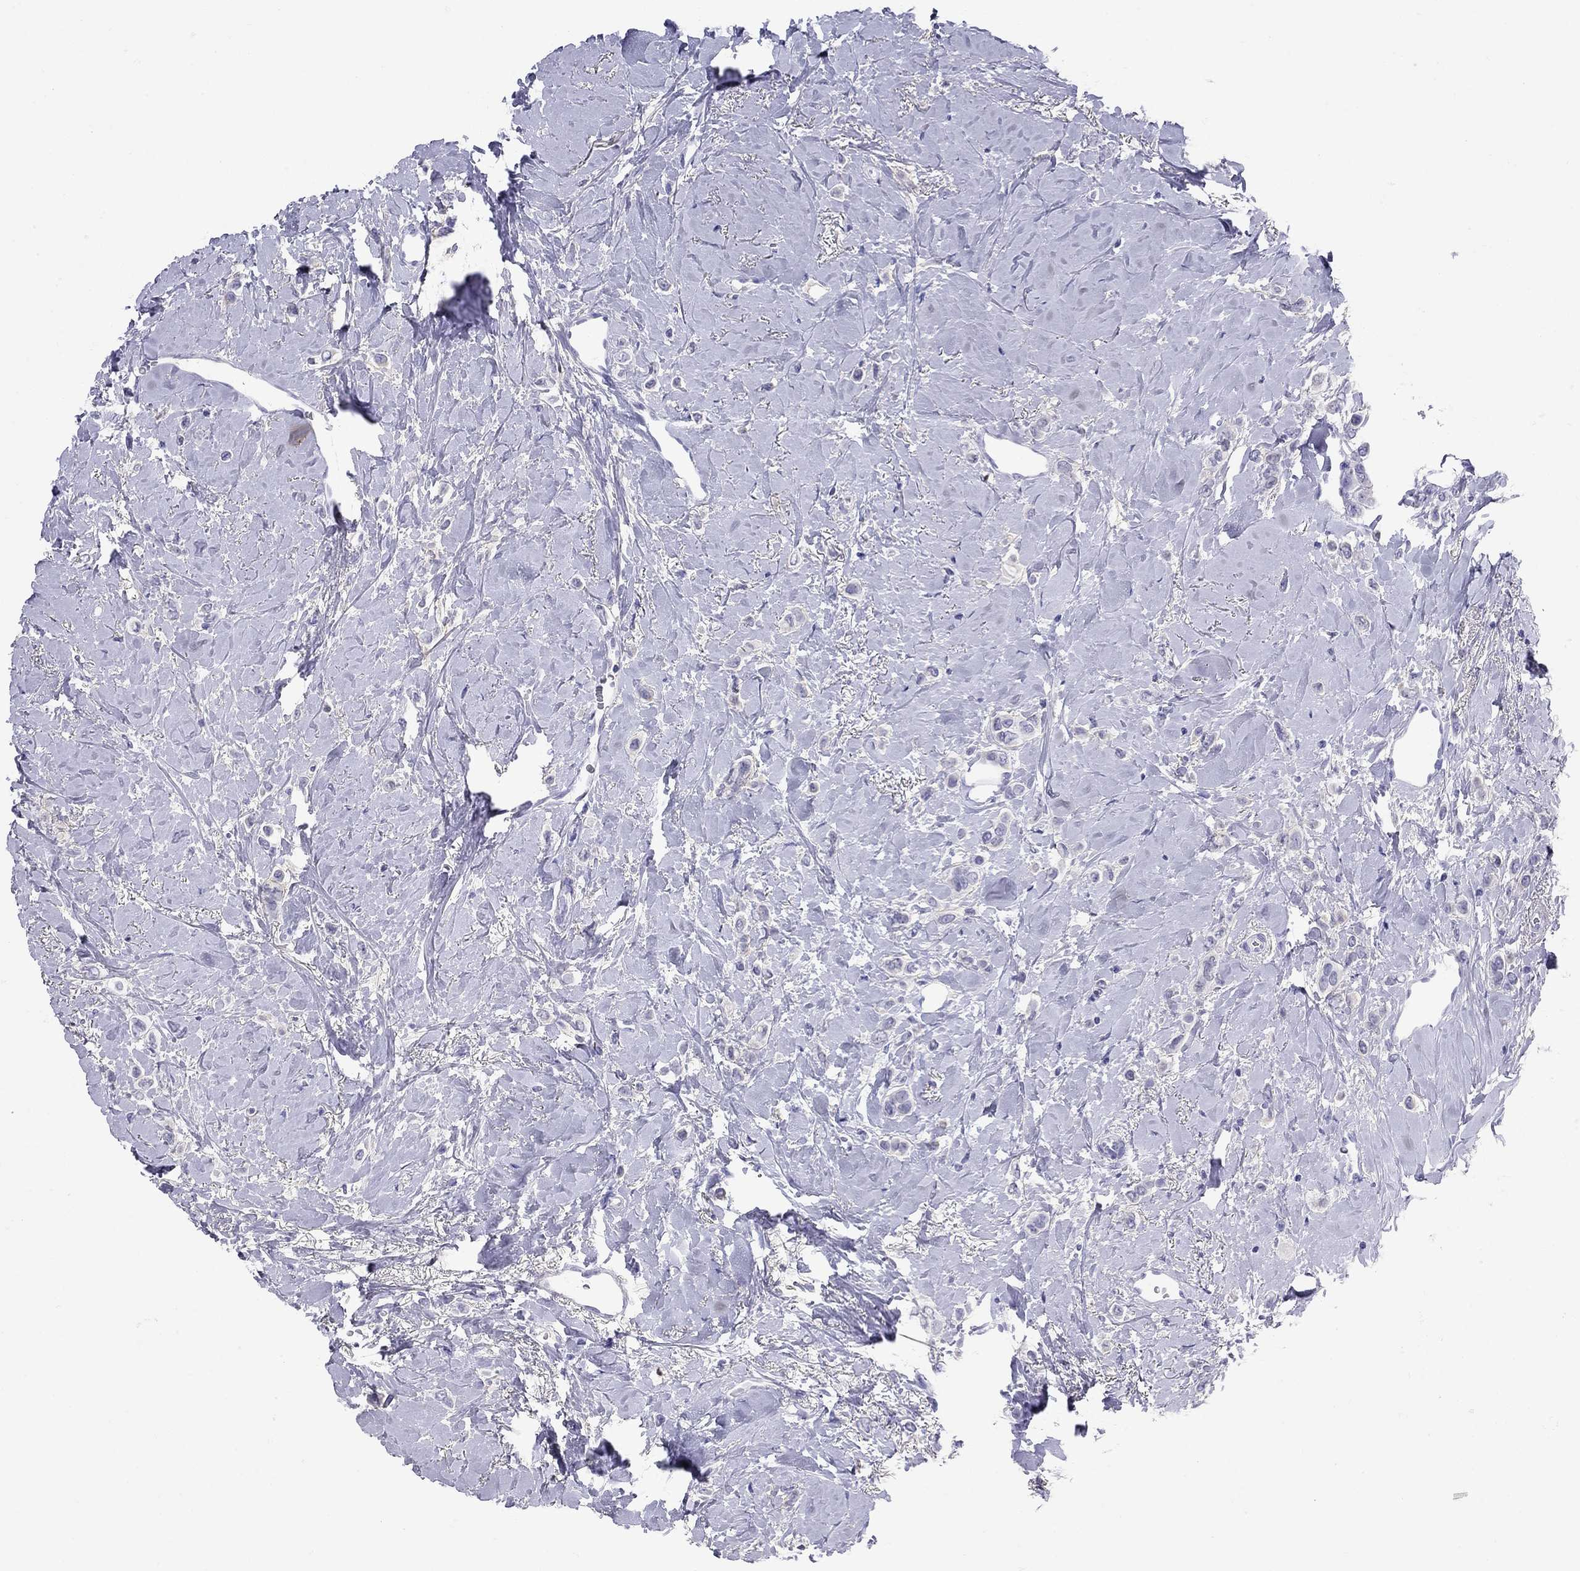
{"staining": {"intensity": "negative", "quantity": "none", "location": "none"}, "tissue": "breast cancer", "cell_type": "Tumor cells", "image_type": "cancer", "snomed": [{"axis": "morphology", "description": "Lobular carcinoma"}, {"axis": "topography", "description": "Breast"}], "caption": "Immunohistochemistry image of human breast lobular carcinoma stained for a protein (brown), which demonstrates no expression in tumor cells. (IHC, brightfield microscopy, high magnification).", "gene": "GRIA2", "patient": {"sex": "female", "age": 66}}